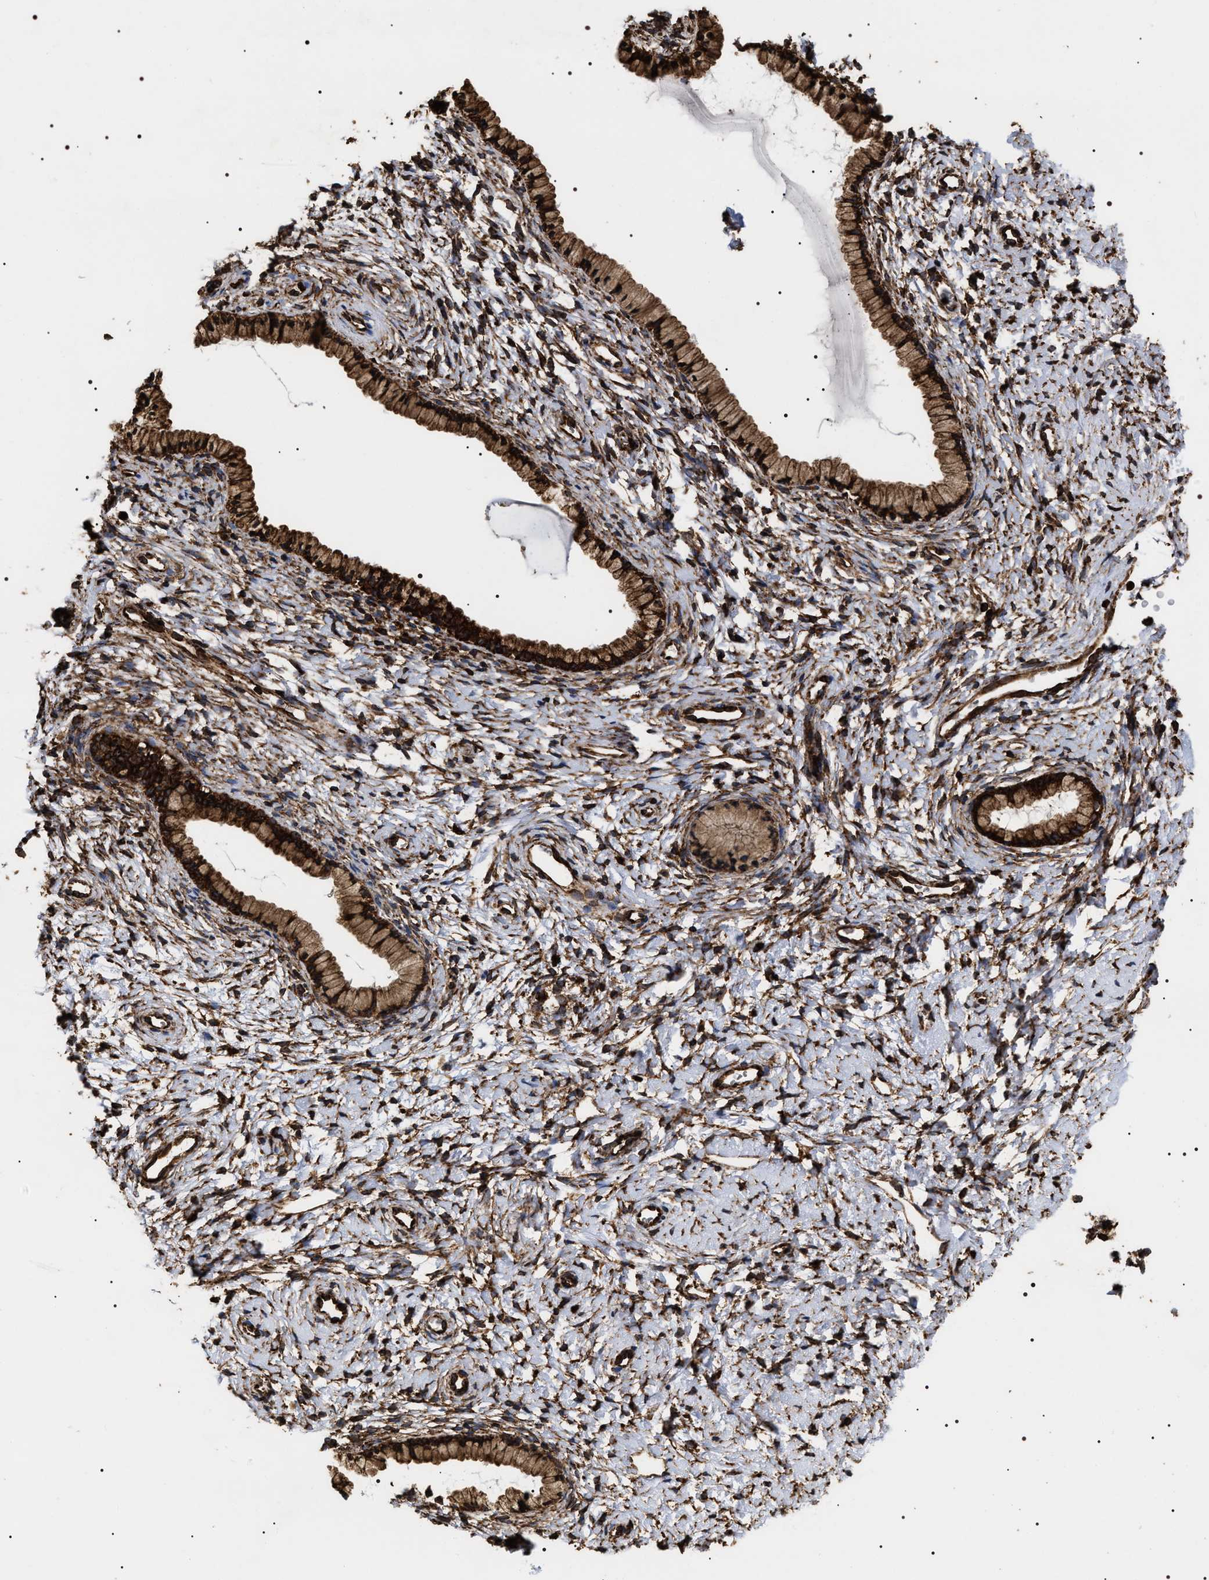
{"staining": {"intensity": "strong", "quantity": ">75%", "location": "cytoplasmic/membranous"}, "tissue": "cervix", "cell_type": "Glandular cells", "image_type": "normal", "snomed": [{"axis": "morphology", "description": "Normal tissue, NOS"}, {"axis": "topography", "description": "Cervix"}], "caption": "A brown stain labels strong cytoplasmic/membranous expression of a protein in glandular cells of normal human cervix.", "gene": "SERBP1", "patient": {"sex": "female", "age": 72}}